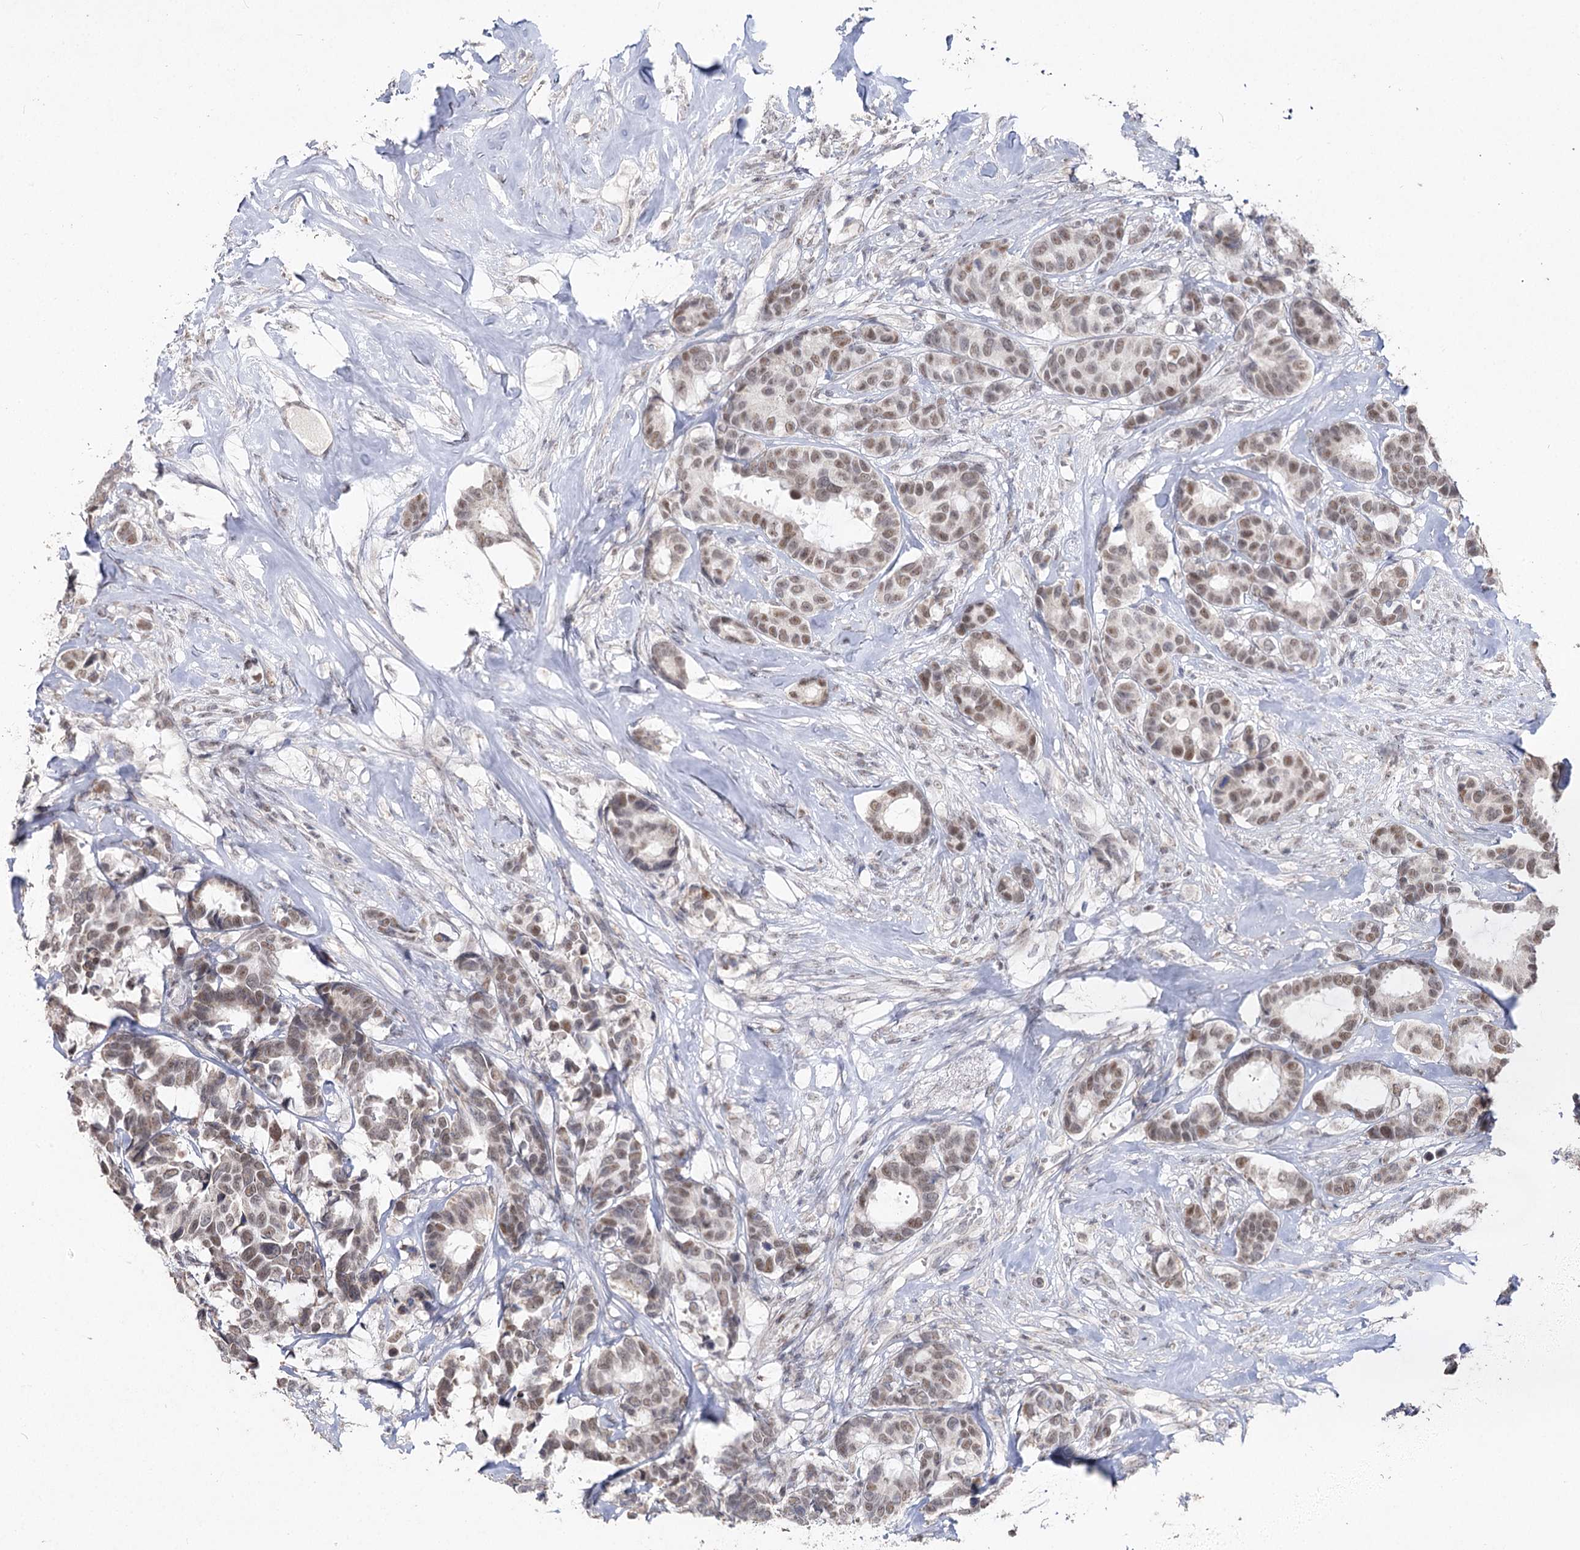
{"staining": {"intensity": "weak", "quantity": ">75%", "location": "nuclear"}, "tissue": "breast cancer", "cell_type": "Tumor cells", "image_type": "cancer", "snomed": [{"axis": "morphology", "description": "Duct carcinoma"}, {"axis": "topography", "description": "Breast"}], "caption": "Infiltrating ductal carcinoma (breast) stained with a brown dye reveals weak nuclear positive staining in about >75% of tumor cells.", "gene": "RUFY4", "patient": {"sex": "female", "age": 87}}